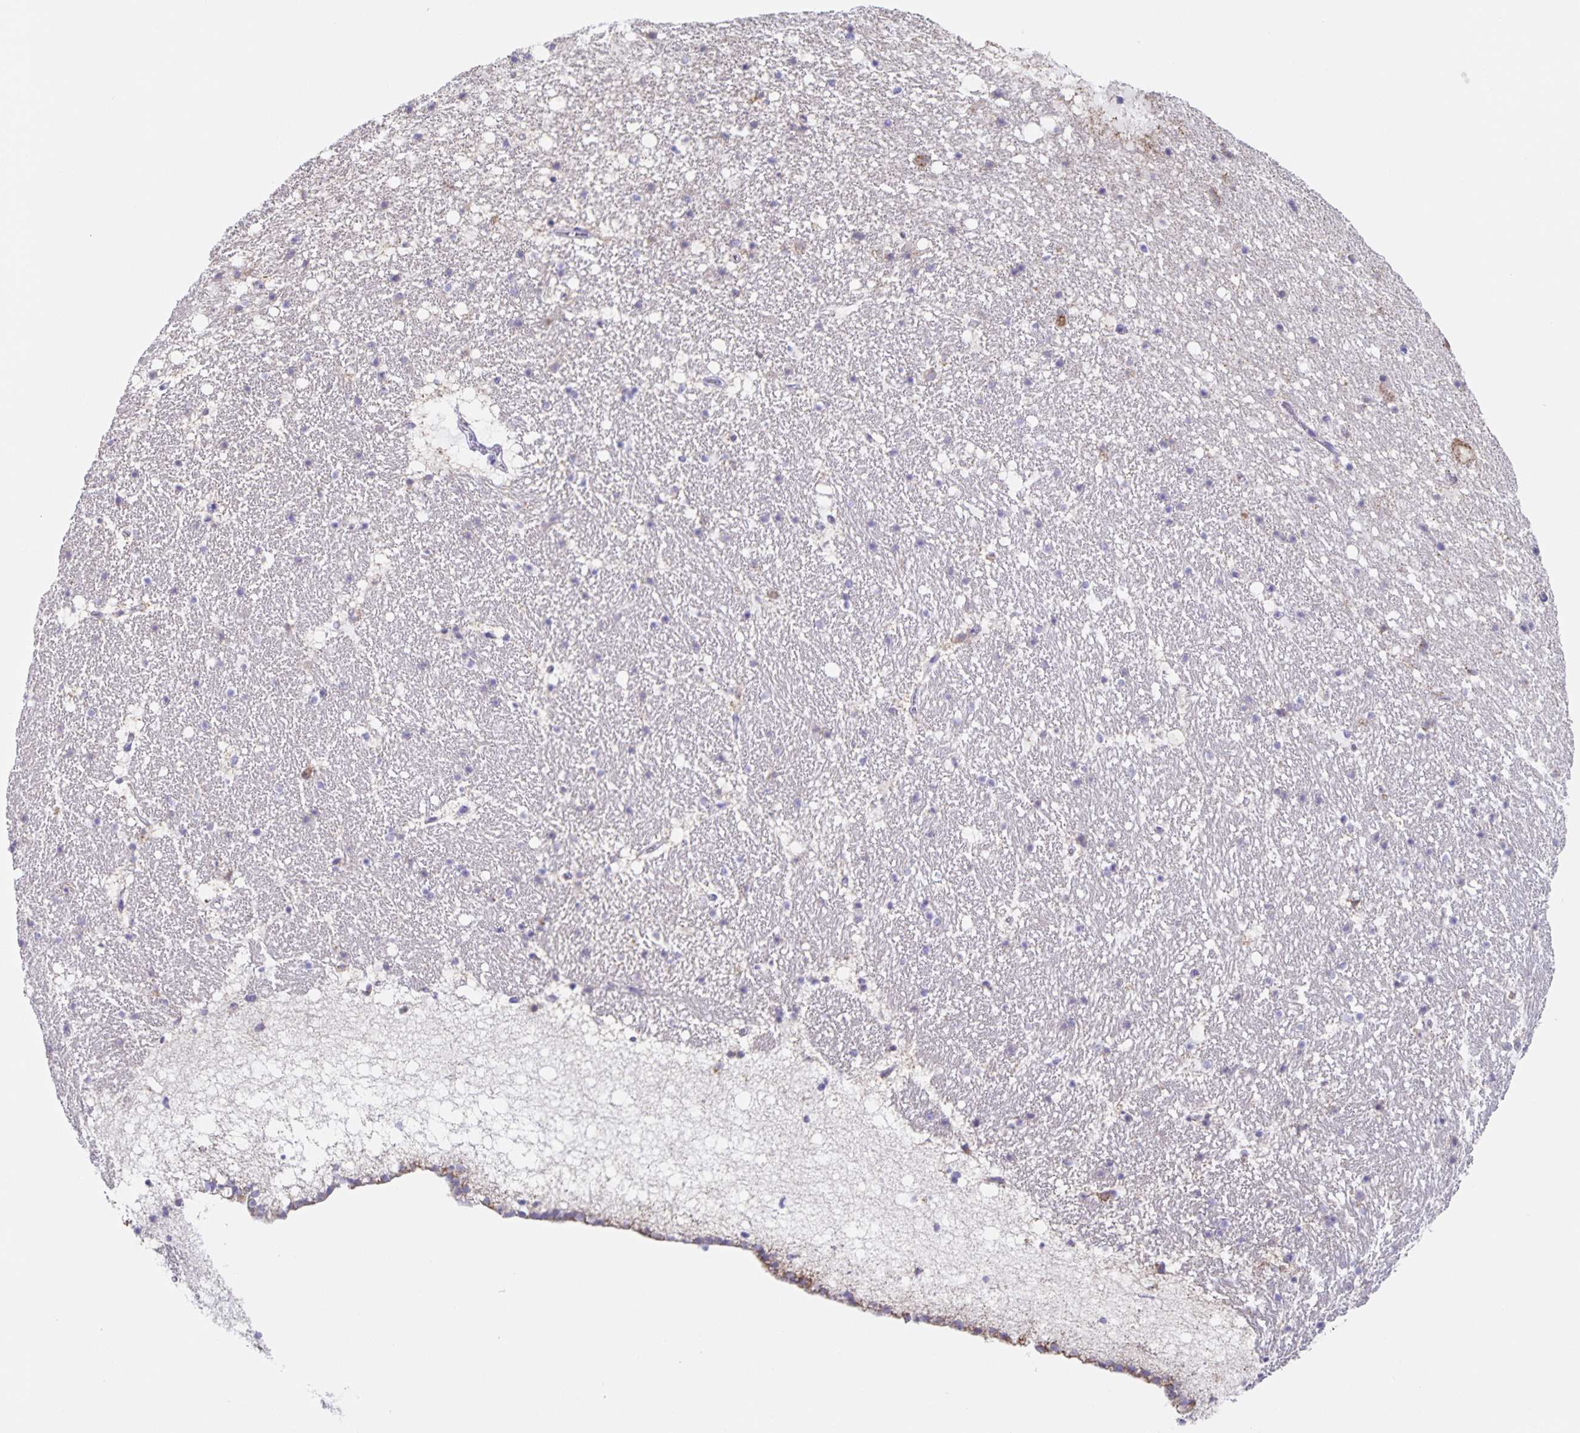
{"staining": {"intensity": "negative", "quantity": "none", "location": "none"}, "tissue": "hippocampus", "cell_type": "Glial cells", "image_type": "normal", "snomed": [{"axis": "morphology", "description": "Normal tissue, NOS"}, {"axis": "topography", "description": "Hippocampus"}], "caption": "IHC image of unremarkable hippocampus stained for a protein (brown), which demonstrates no positivity in glial cells.", "gene": "RPL36A", "patient": {"sex": "female", "age": 42}}